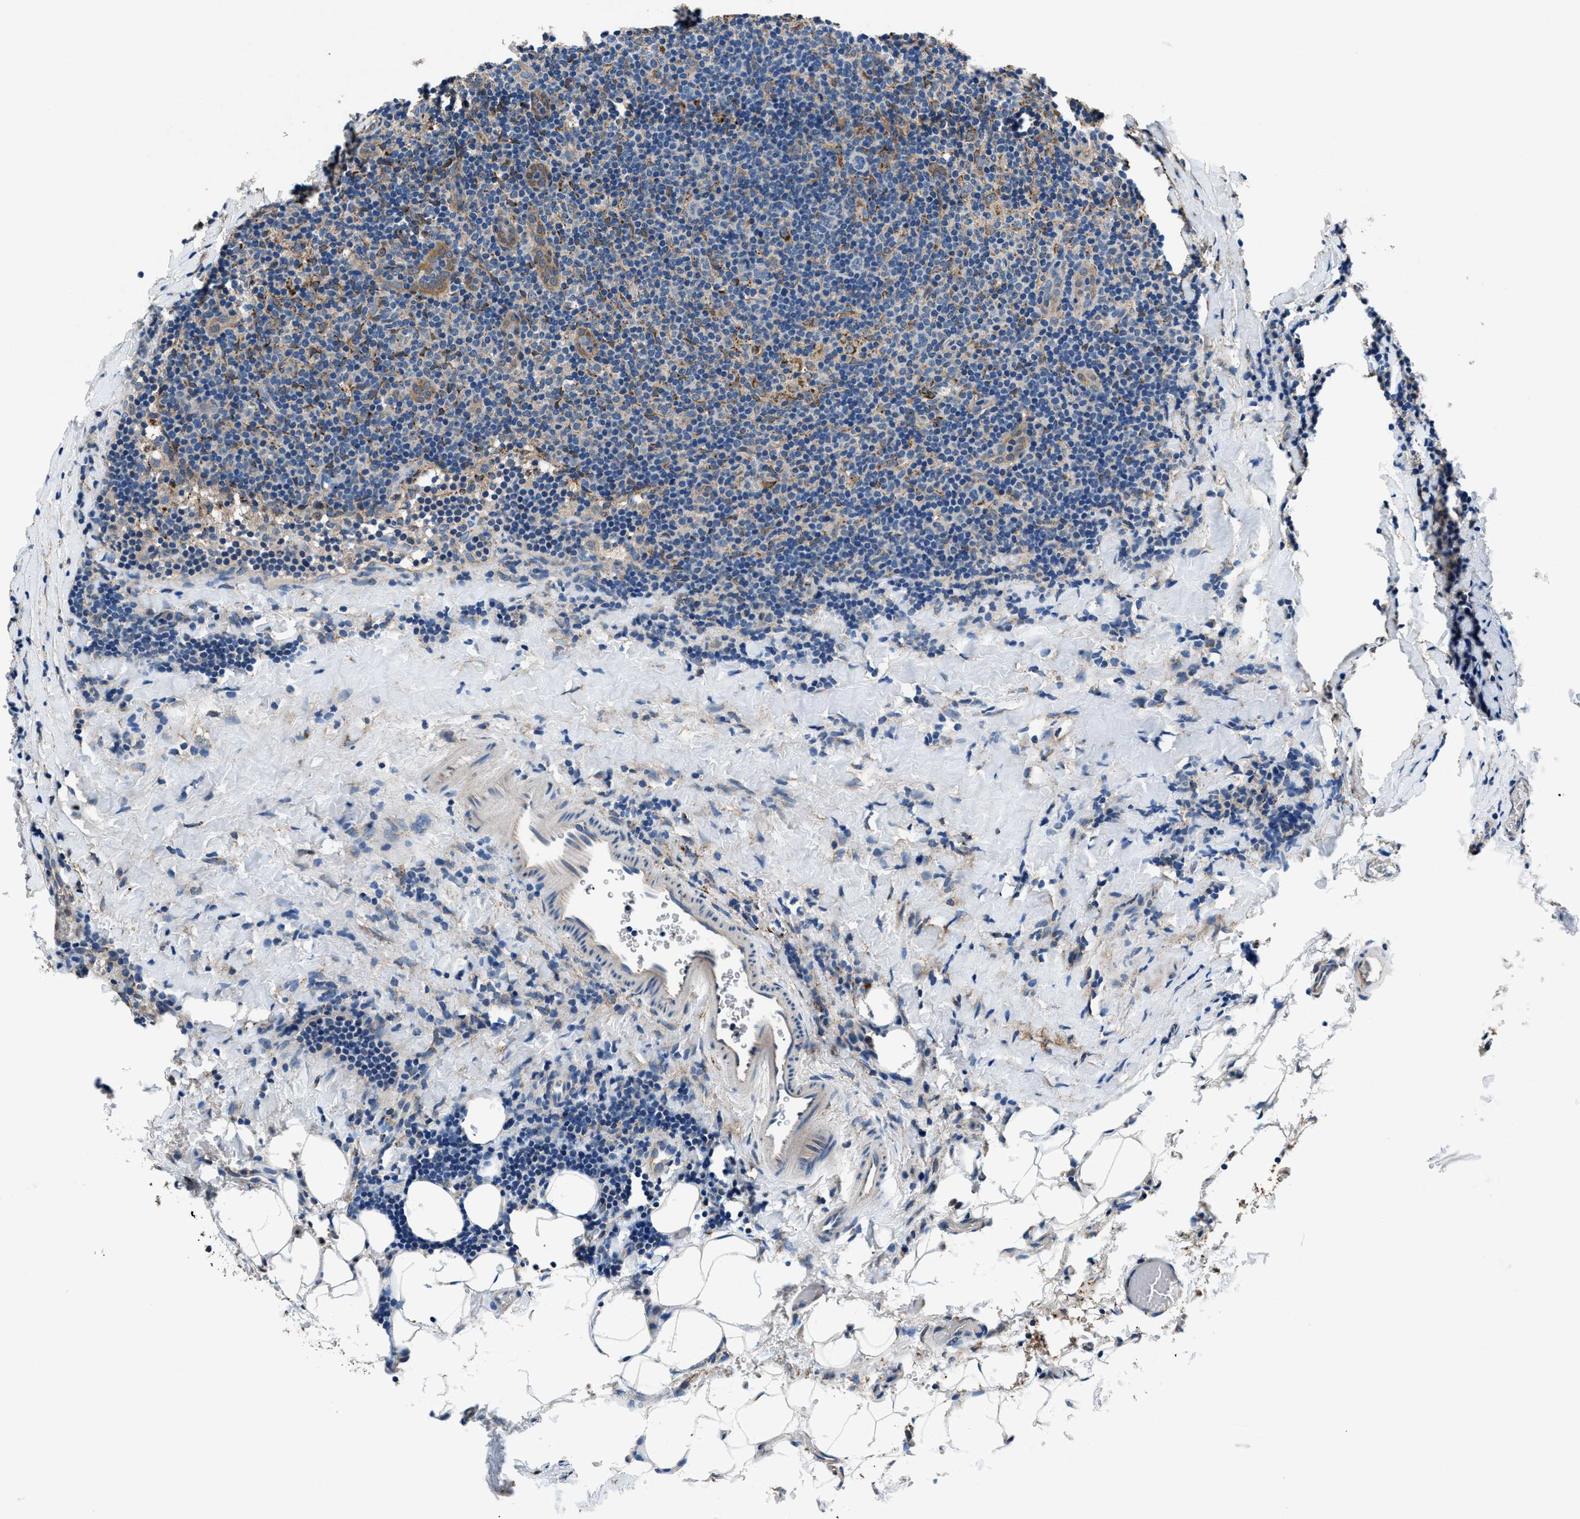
{"staining": {"intensity": "negative", "quantity": "none", "location": "none"}, "tissue": "lymphoma", "cell_type": "Tumor cells", "image_type": "cancer", "snomed": [{"axis": "morphology", "description": "Hodgkin's disease, NOS"}, {"axis": "topography", "description": "Lymph node"}], "caption": "DAB (3,3'-diaminobenzidine) immunohistochemical staining of human Hodgkin's disease reveals no significant staining in tumor cells. Brightfield microscopy of immunohistochemistry (IHC) stained with DAB (3,3'-diaminobenzidine) (brown) and hematoxylin (blue), captured at high magnification.", "gene": "PRTFDC1", "patient": {"sex": "female", "age": 57}}